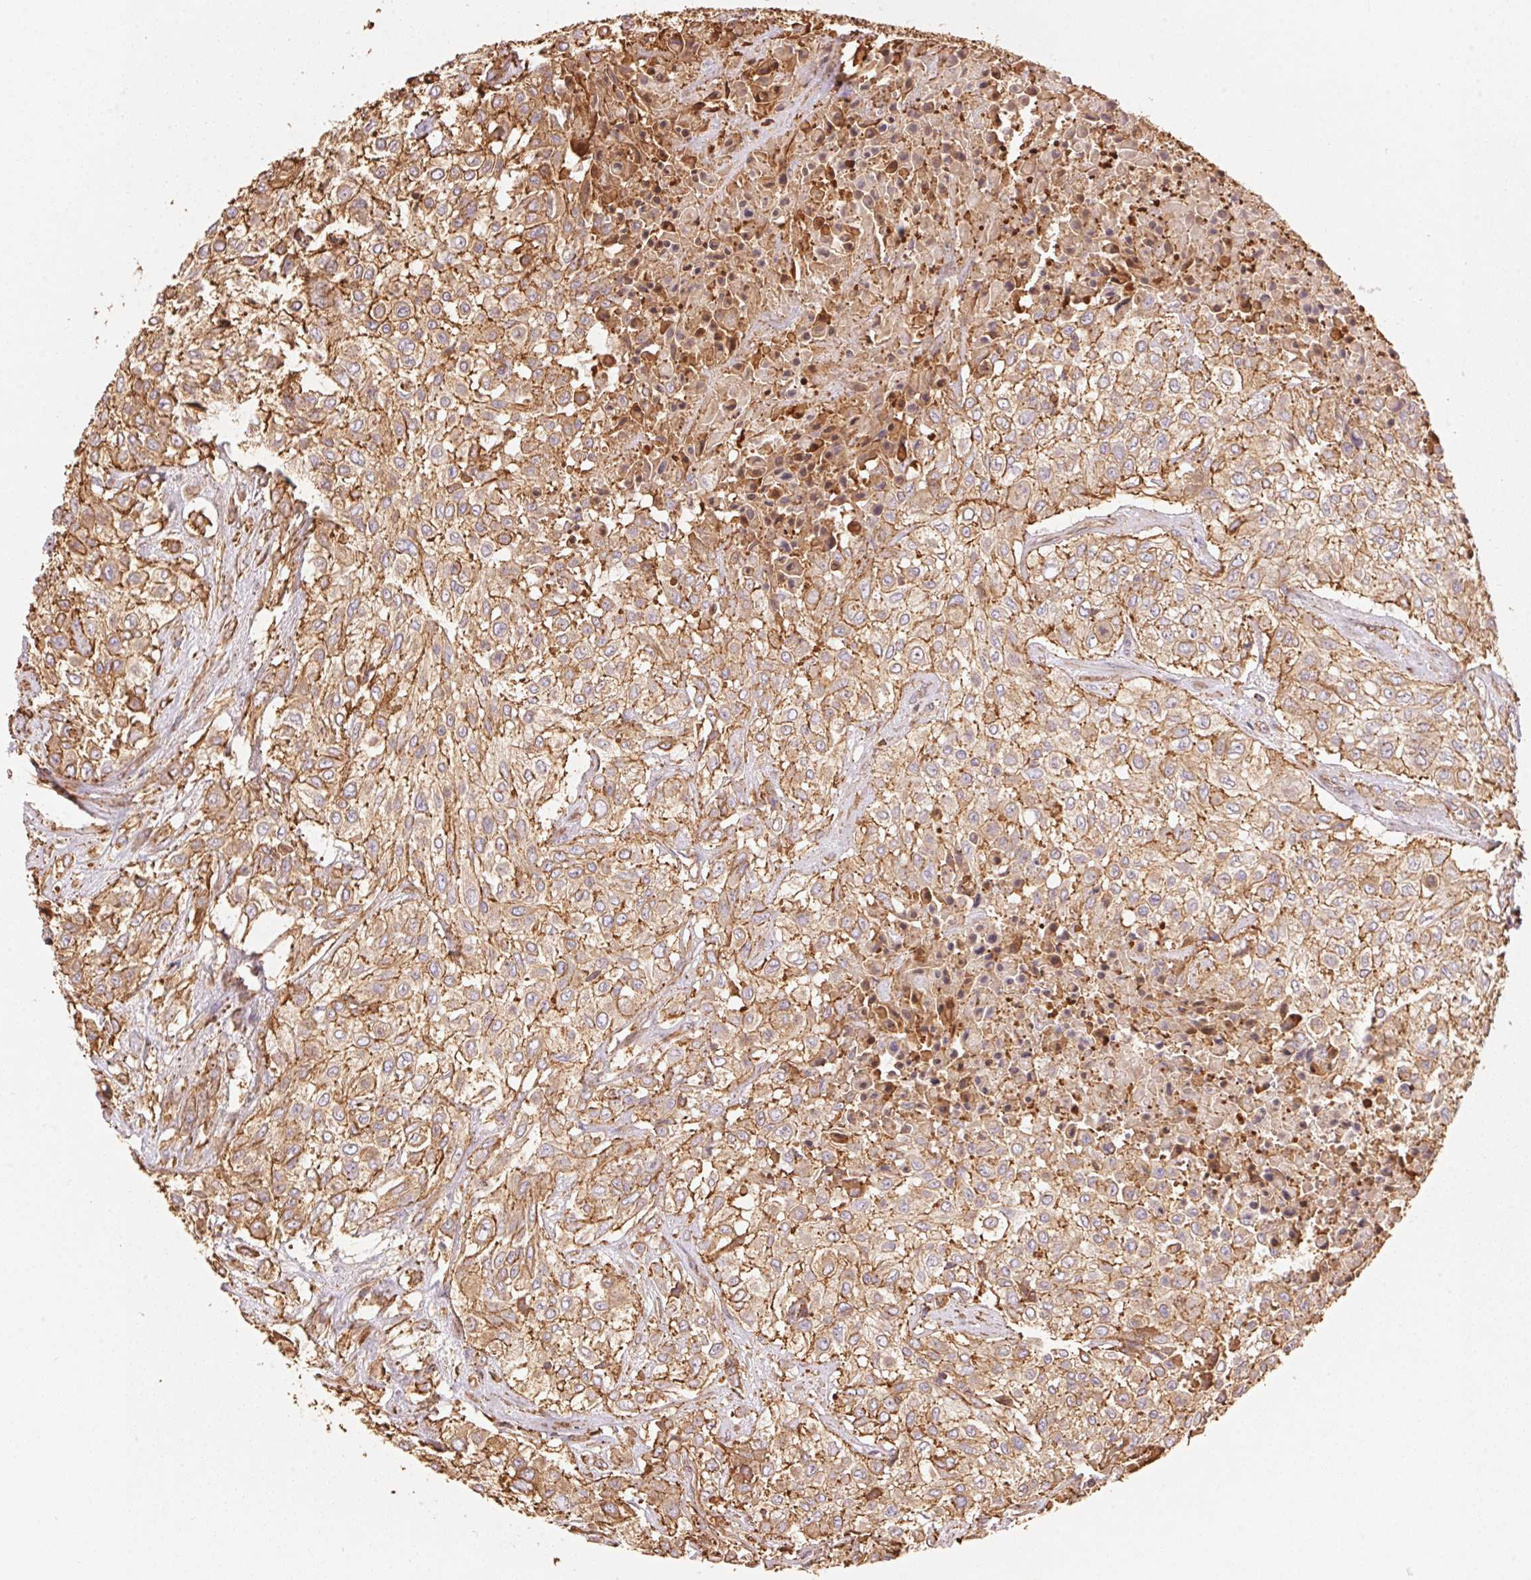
{"staining": {"intensity": "moderate", "quantity": ">75%", "location": "cytoplasmic/membranous"}, "tissue": "urothelial cancer", "cell_type": "Tumor cells", "image_type": "cancer", "snomed": [{"axis": "morphology", "description": "Urothelial carcinoma, High grade"}, {"axis": "topography", "description": "Urinary bladder"}], "caption": "Human urothelial cancer stained with a protein marker exhibits moderate staining in tumor cells.", "gene": "FRAS1", "patient": {"sex": "male", "age": 57}}